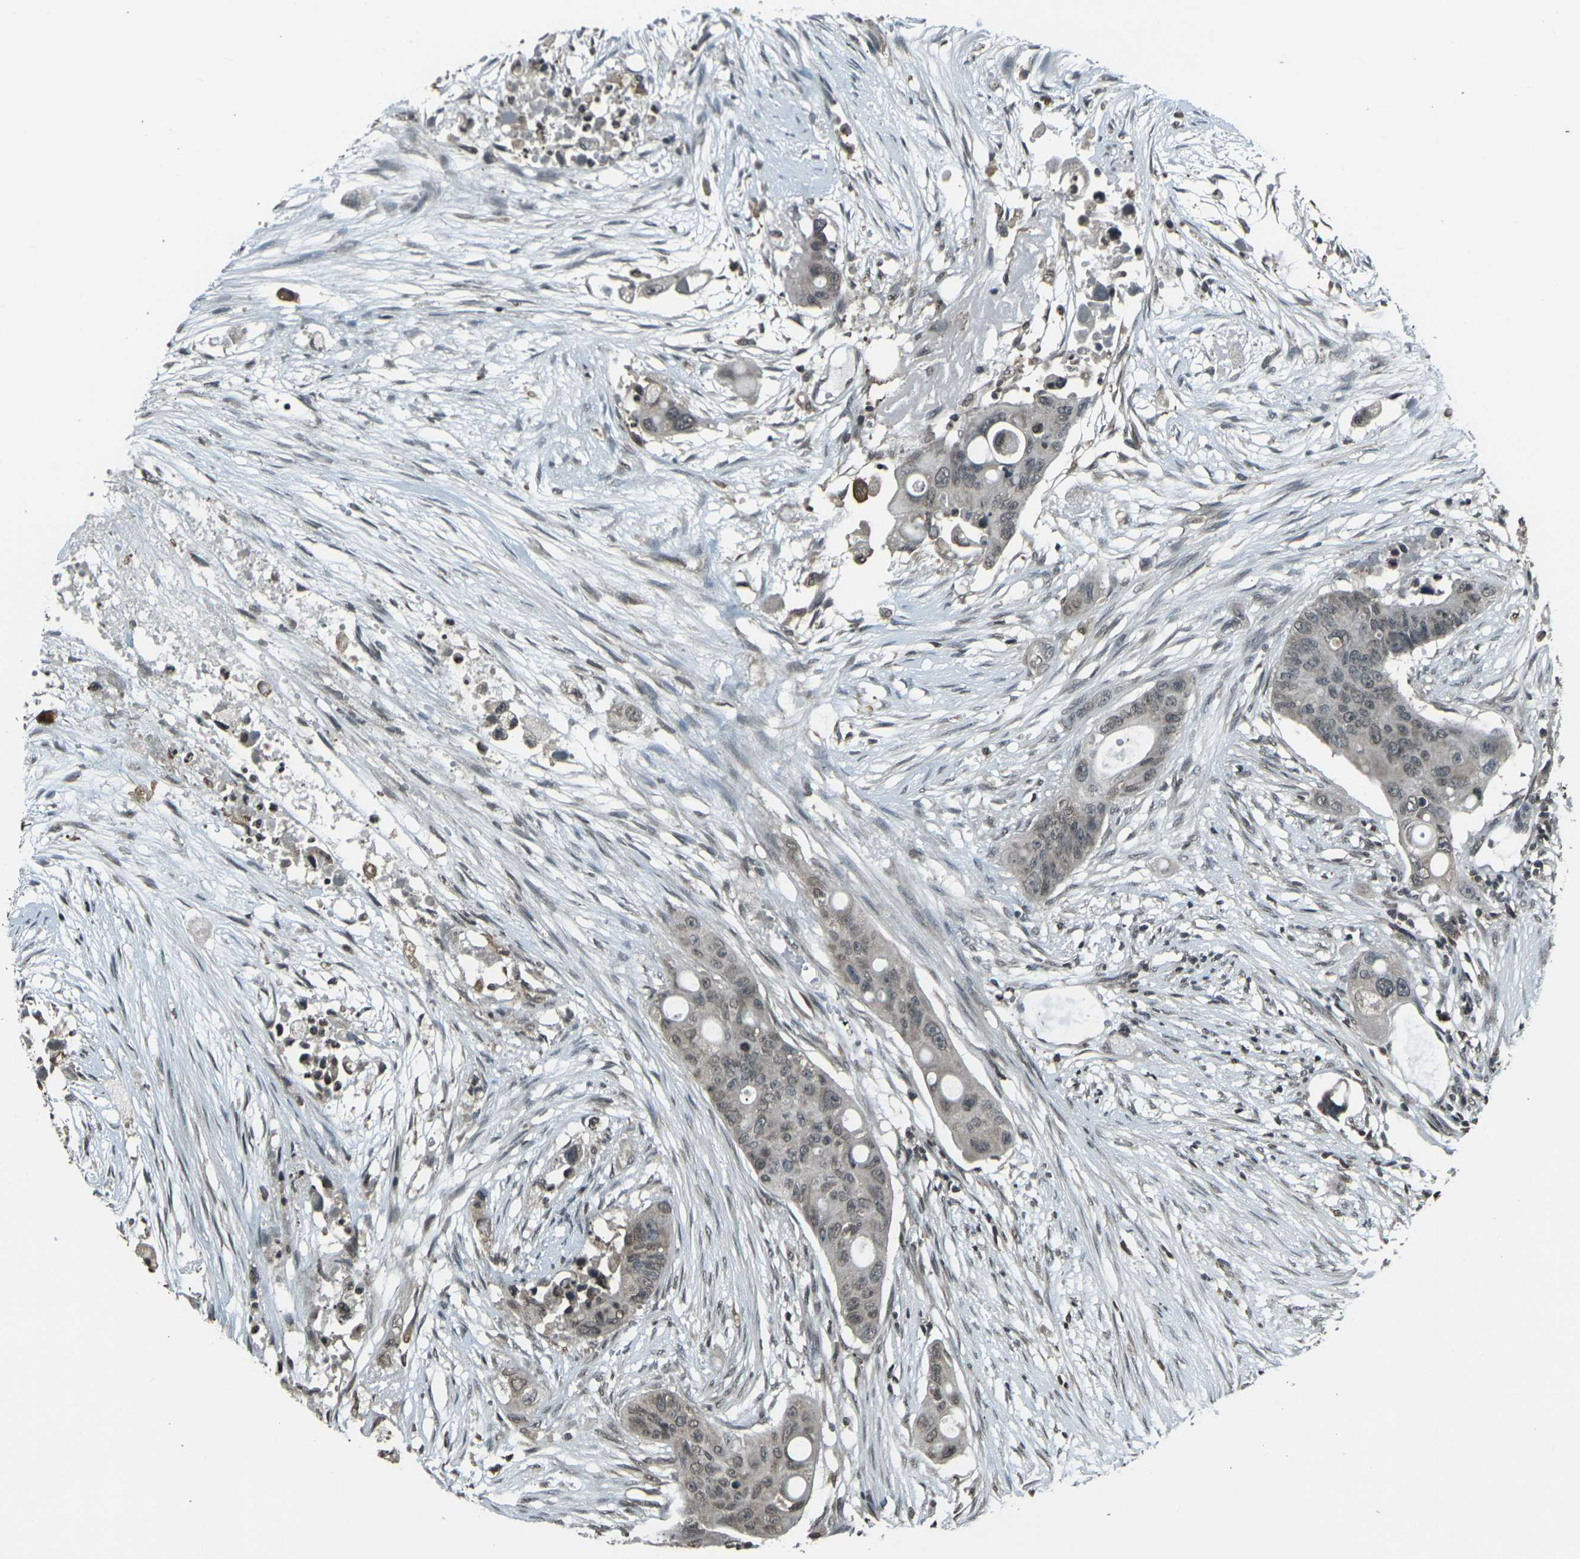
{"staining": {"intensity": "weak", "quantity": "25%-75%", "location": "cytoplasmic/membranous,nuclear"}, "tissue": "colorectal cancer", "cell_type": "Tumor cells", "image_type": "cancer", "snomed": [{"axis": "morphology", "description": "Adenocarcinoma, NOS"}, {"axis": "topography", "description": "Colon"}], "caption": "A high-resolution histopathology image shows IHC staining of colorectal cancer, which reveals weak cytoplasmic/membranous and nuclear positivity in approximately 25%-75% of tumor cells.", "gene": "PRPF8", "patient": {"sex": "female", "age": 57}}